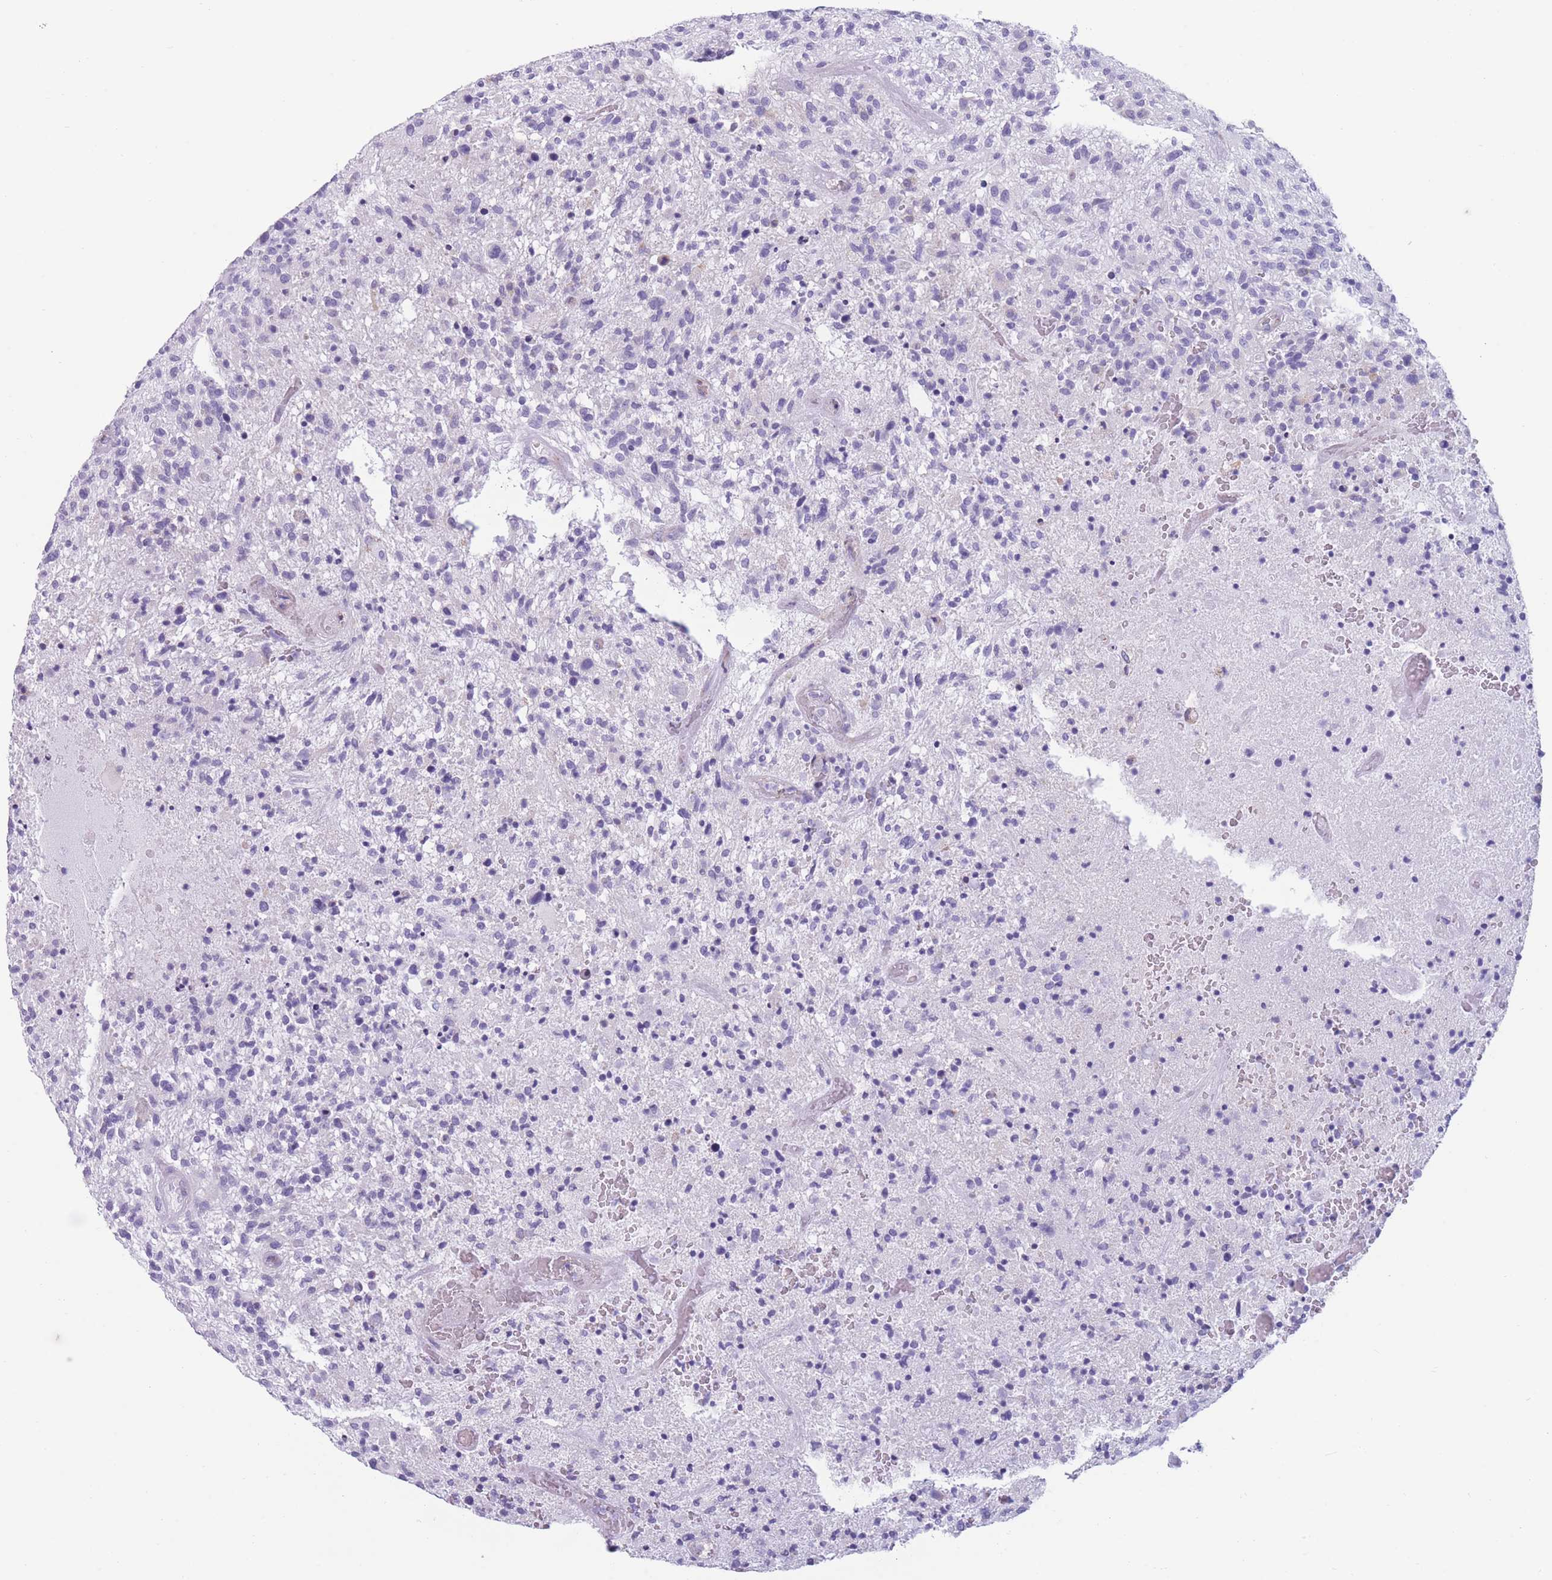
{"staining": {"intensity": "negative", "quantity": "none", "location": "none"}, "tissue": "glioma", "cell_type": "Tumor cells", "image_type": "cancer", "snomed": [{"axis": "morphology", "description": "Glioma, malignant, High grade"}, {"axis": "topography", "description": "Brain"}], "caption": "Human malignant glioma (high-grade) stained for a protein using immunohistochemistry shows no expression in tumor cells.", "gene": "COL27A1", "patient": {"sex": "male", "age": 47}}